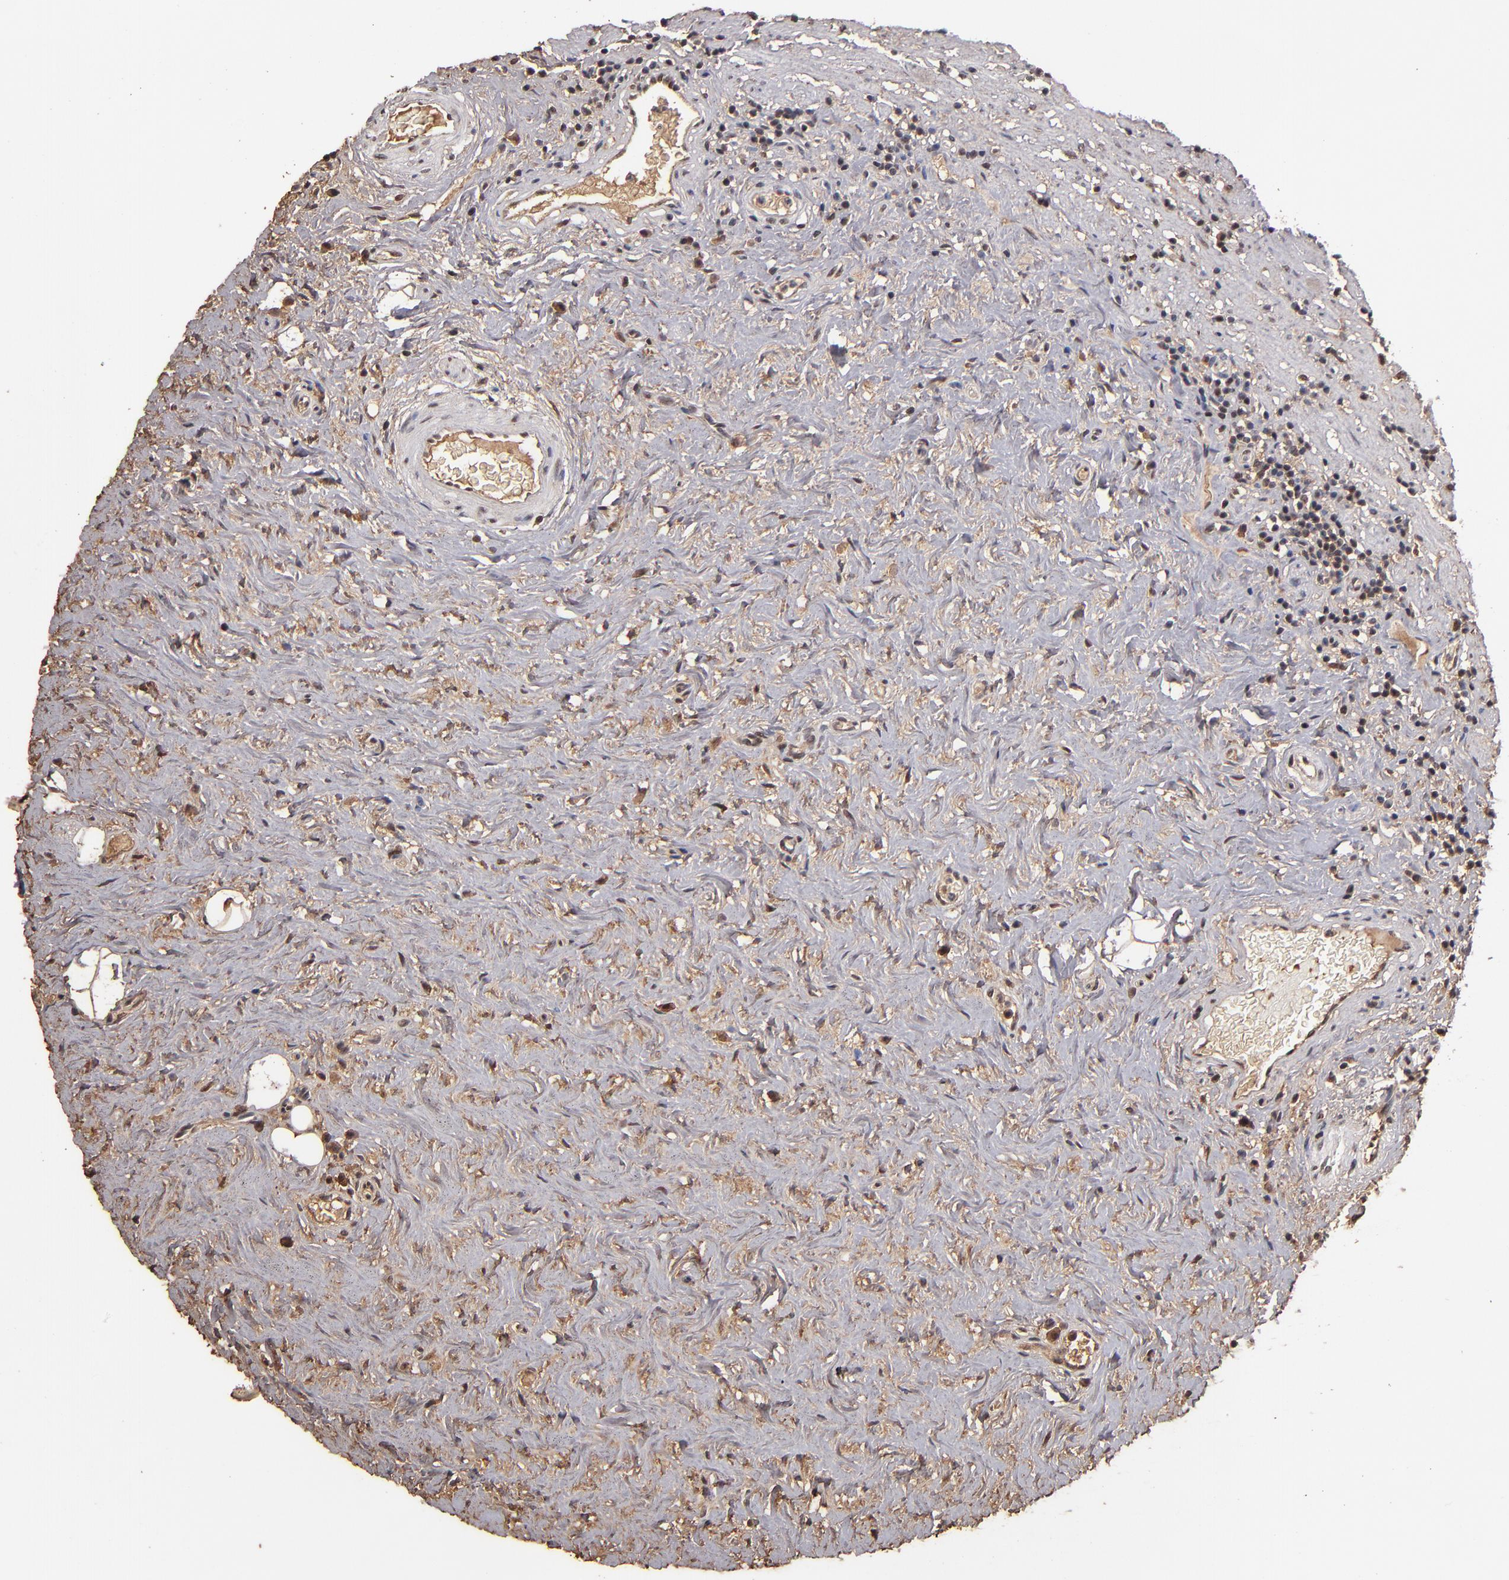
{"staining": {"intensity": "moderate", "quantity": "<25%", "location": "cytoplasmic/membranous,nuclear"}, "tissue": "stomach", "cell_type": "Glandular cells", "image_type": "normal", "snomed": [{"axis": "morphology", "description": "Normal tissue, NOS"}, {"axis": "topography", "description": "Stomach, lower"}], "caption": "Human stomach stained with a brown dye demonstrates moderate cytoplasmic/membranous,nuclear positive positivity in approximately <25% of glandular cells.", "gene": "EAPP", "patient": {"sex": "male", "age": 56}}